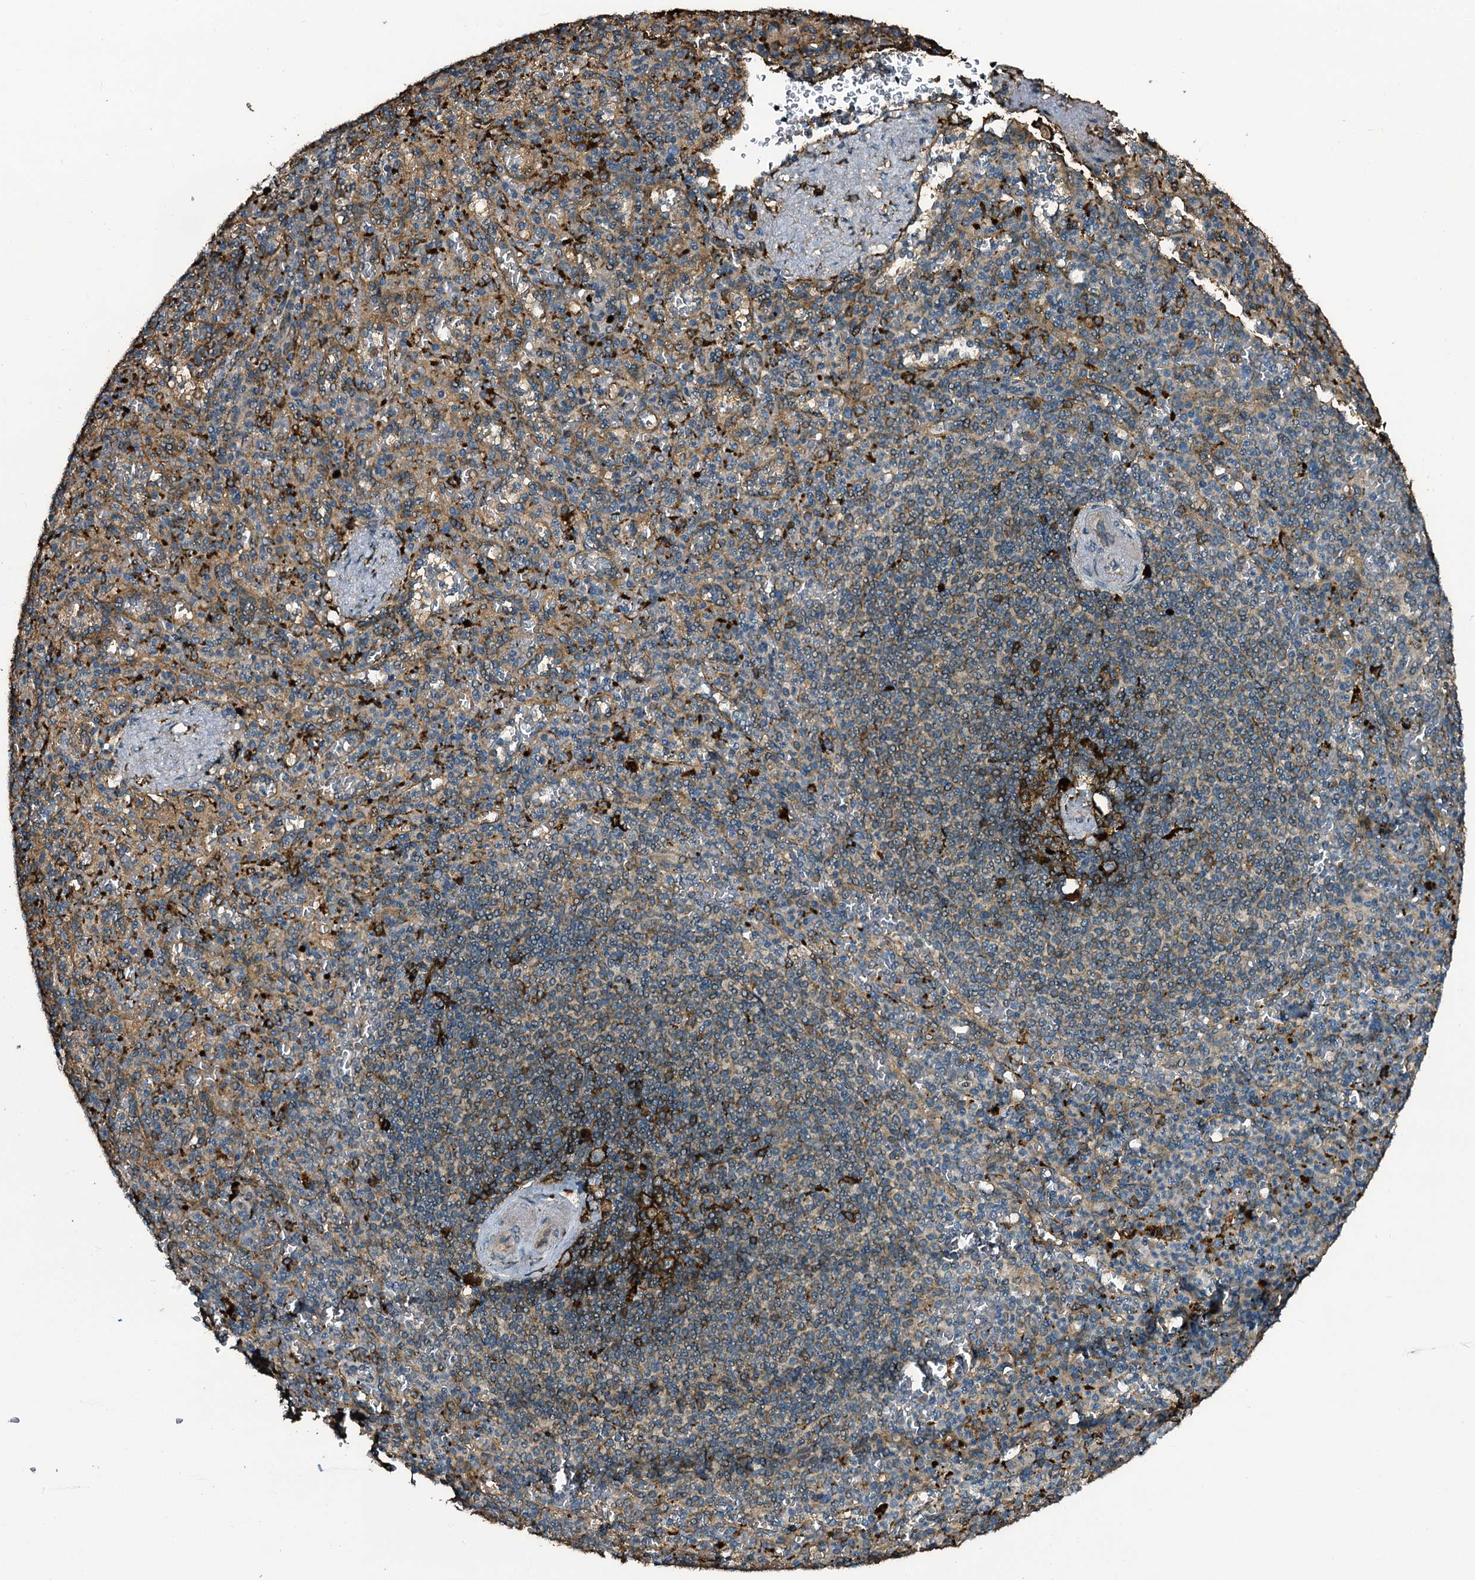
{"staining": {"intensity": "strong", "quantity": "<25%", "location": "cytoplasmic/membranous"}, "tissue": "spleen", "cell_type": "Cells in red pulp", "image_type": "normal", "snomed": [{"axis": "morphology", "description": "Normal tissue, NOS"}, {"axis": "topography", "description": "Spleen"}], "caption": "The micrograph displays a brown stain indicating the presence of a protein in the cytoplasmic/membranous of cells in red pulp in spleen. The protein of interest is shown in brown color, while the nuclei are stained blue.", "gene": "TPGS2", "patient": {"sex": "female", "age": 74}}